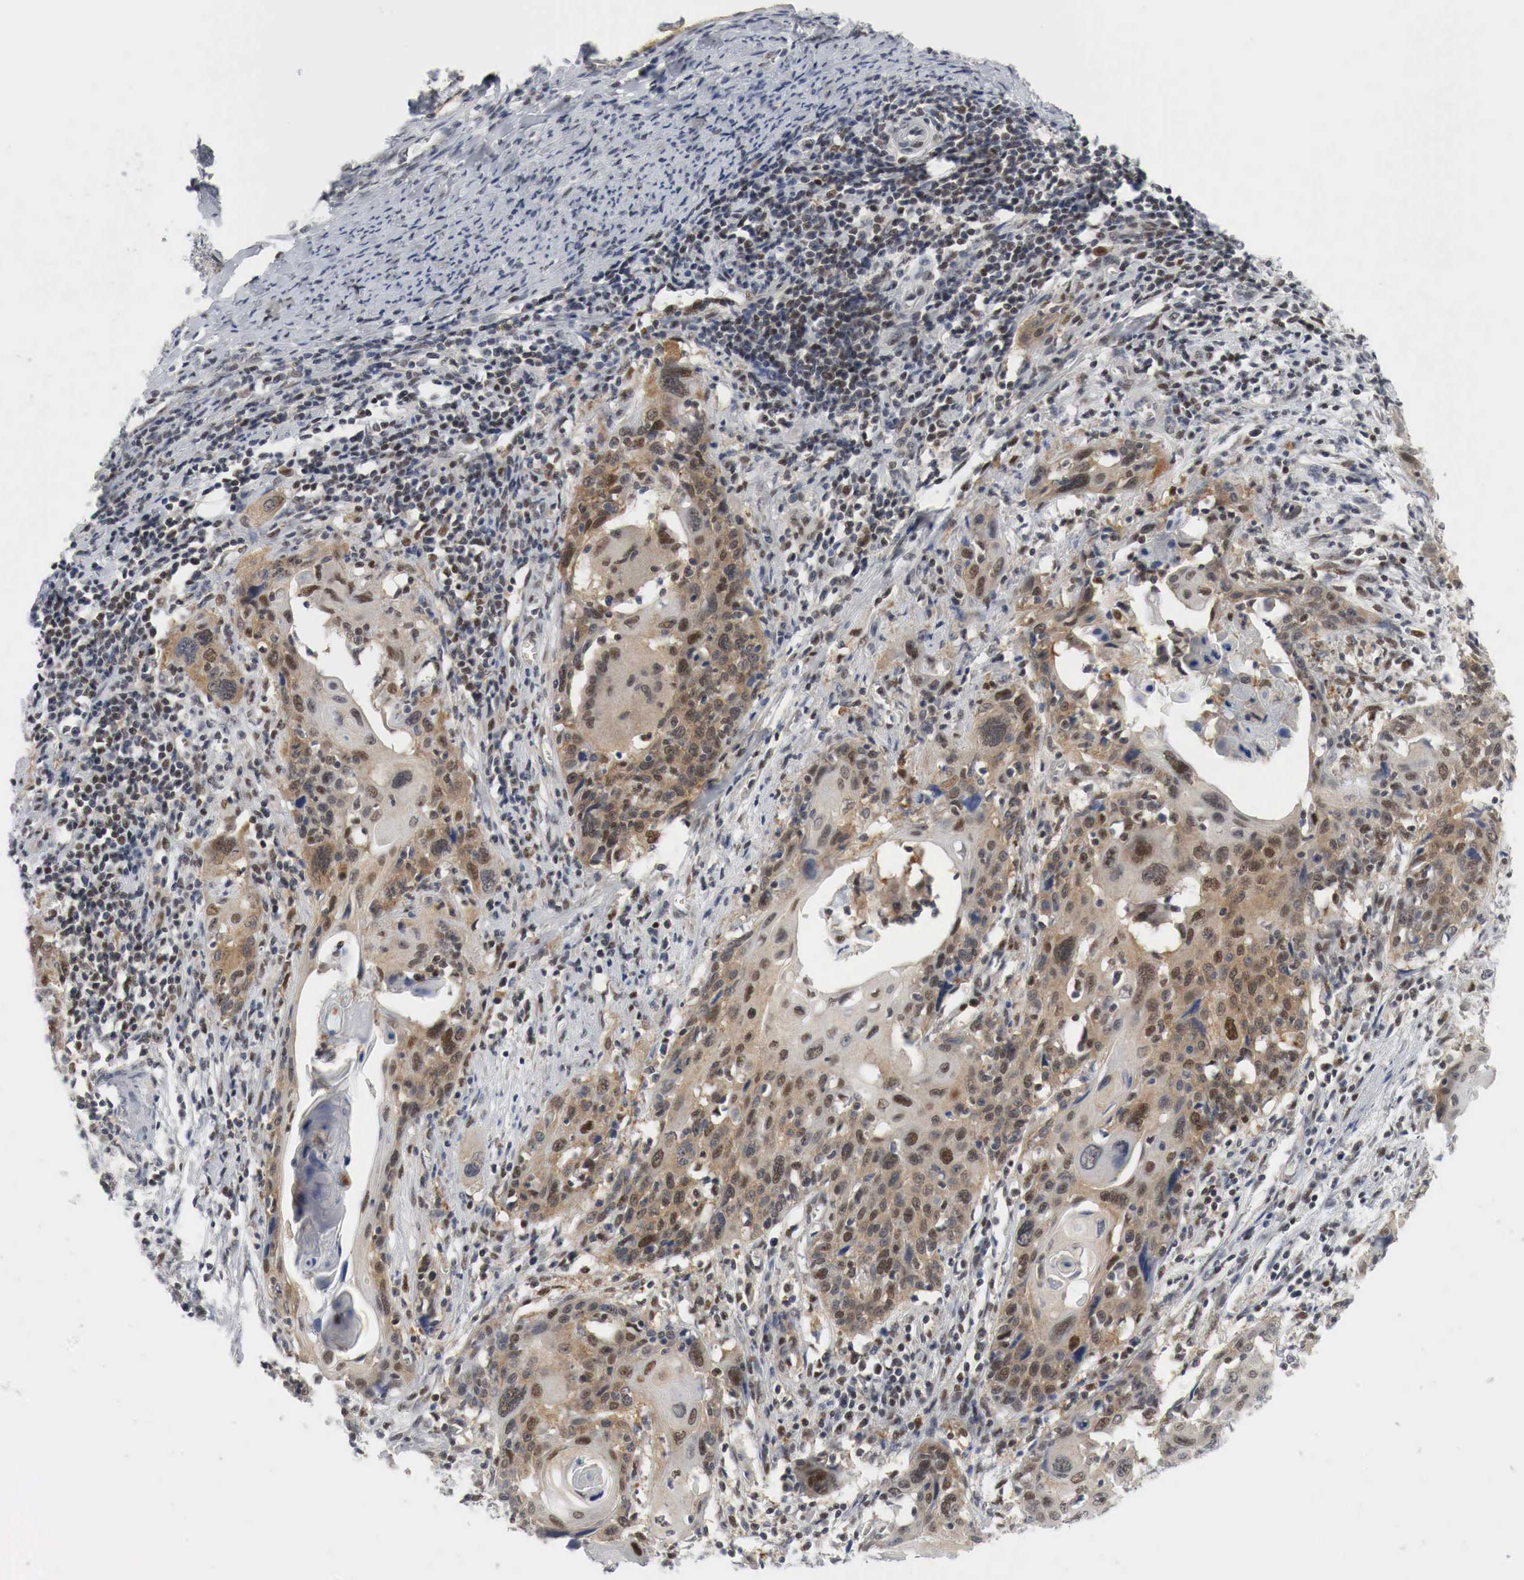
{"staining": {"intensity": "moderate", "quantity": "25%-75%", "location": "cytoplasmic/membranous,nuclear"}, "tissue": "cervical cancer", "cell_type": "Tumor cells", "image_type": "cancer", "snomed": [{"axis": "morphology", "description": "Squamous cell carcinoma, NOS"}, {"axis": "topography", "description": "Cervix"}], "caption": "Cervical cancer (squamous cell carcinoma) stained with immunohistochemistry (IHC) shows moderate cytoplasmic/membranous and nuclear staining in approximately 25%-75% of tumor cells. (DAB IHC with brightfield microscopy, high magnification).", "gene": "MYC", "patient": {"sex": "female", "age": 54}}